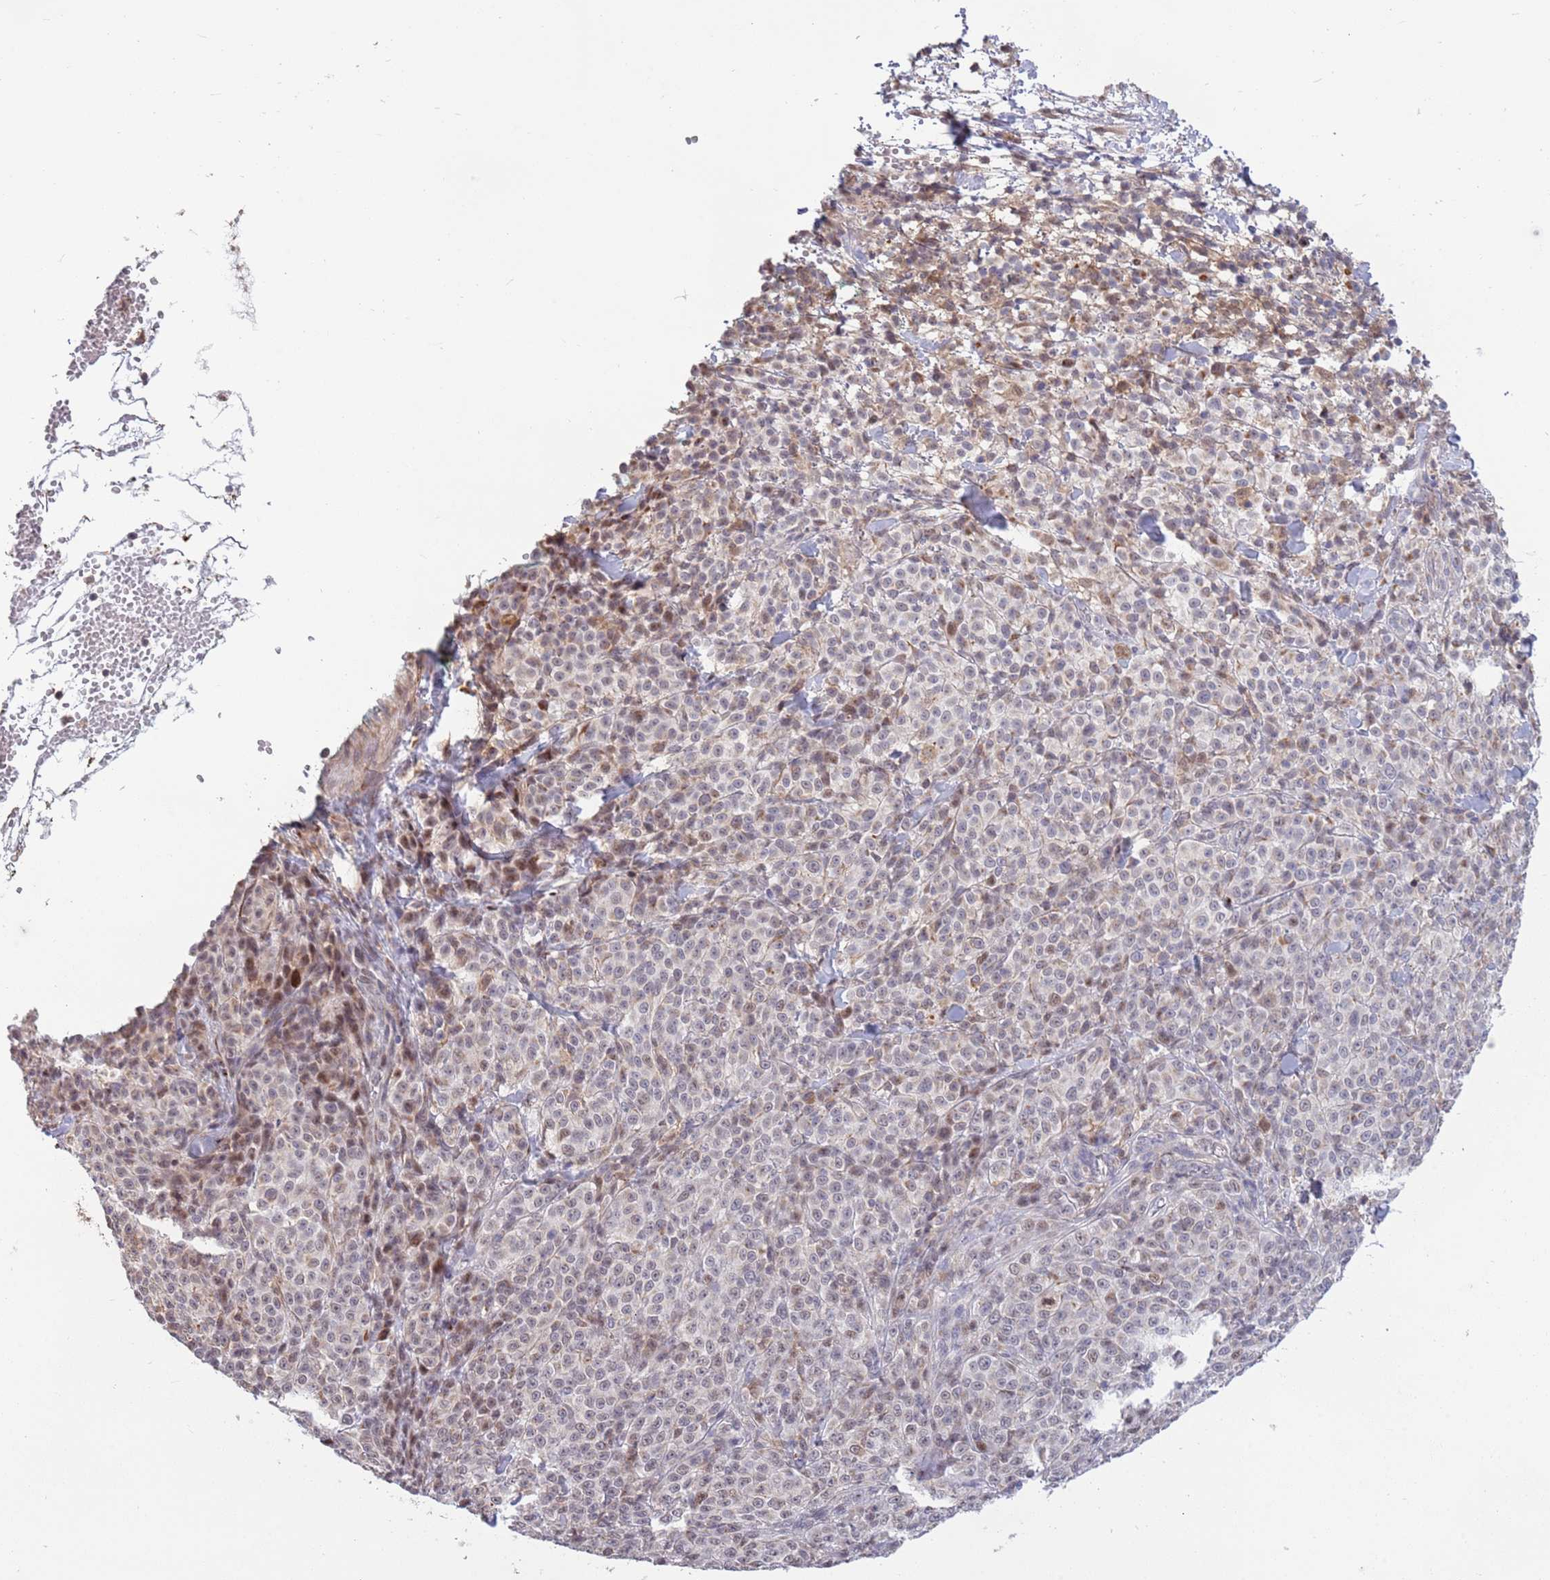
{"staining": {"intensity": "weak", "quantity": "<25%", "location": "cytoplasmic/membranous"}, "tissue": "melanoma", "cell_type": "Tumor cells", "image_type": "cancer", "snomed": [{"axis": "morphology", "description": "Normal tissue, NOS"}, {"axis": "morphology", "description": "Malignant melanoma, NOS"}, {"axis": "topography", "description": "Skin"}], "caption": "Immunohistochemistry photomicrograph of neoplastic tissue: human melanoma stained with DAB (3,3'-diaminobenzidine) shows no significant protein positivity in tumor cells.", "gene": "CCNJL", "patient": {"sex": "female", "age": 34}}